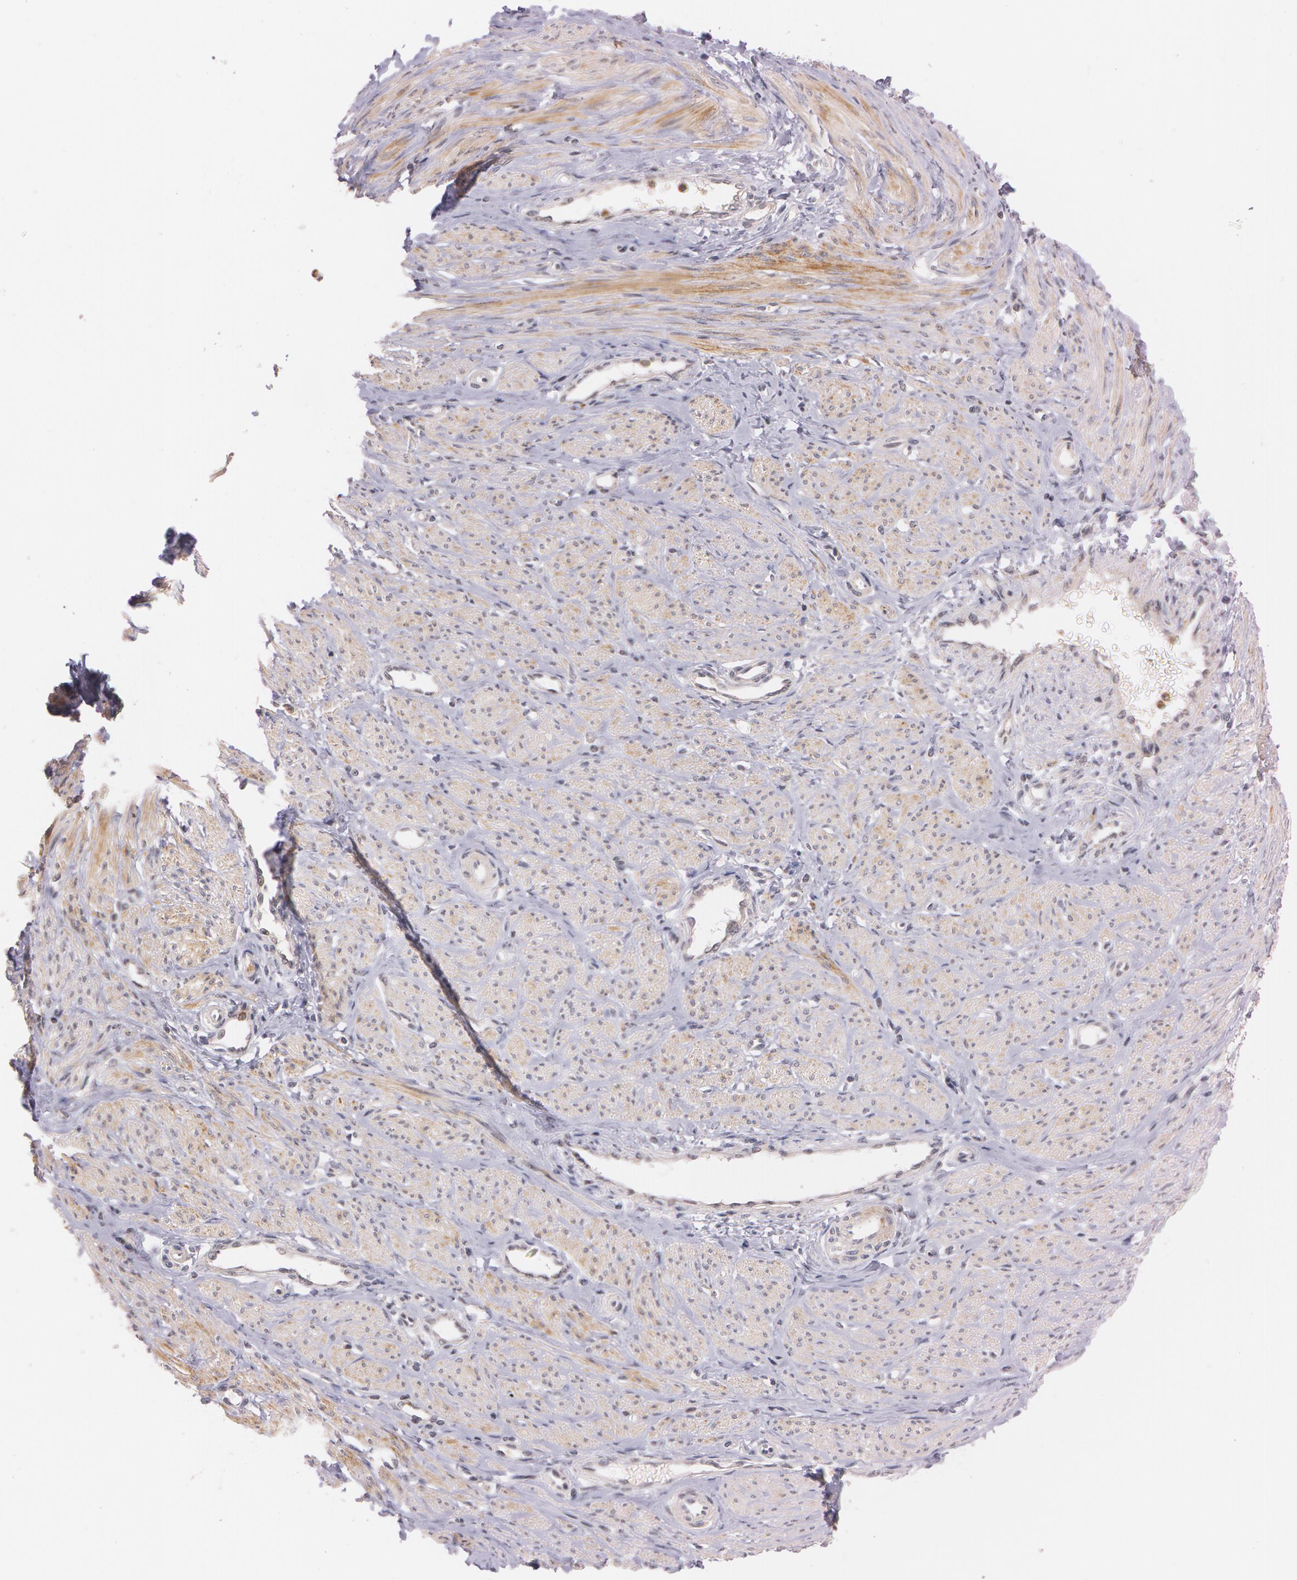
{"staining": {"intensity": "weak", "quantity": ">75%", "location": "cytoplasmic/membranous"}, "tissue": "smooth muscle", "cell_type": "Smooth muscle cells", "image_type": "normal", "snomed": [{"axis": "morphology", "description": "Normal tissue, NOS"}, {"axis": "topography", "description": "Smooth muscle"}, {"axis": "topography", "description": "Uterus"}], "caption": "Immunohistochemical staining of unremarkable human smooth muscle demonstrates weak cytoplasmic/membranous protein staining in about >75% of smooth muscle cells.", "gene": "ATG2B", "patient": {"sex": "female", "age": 39}}